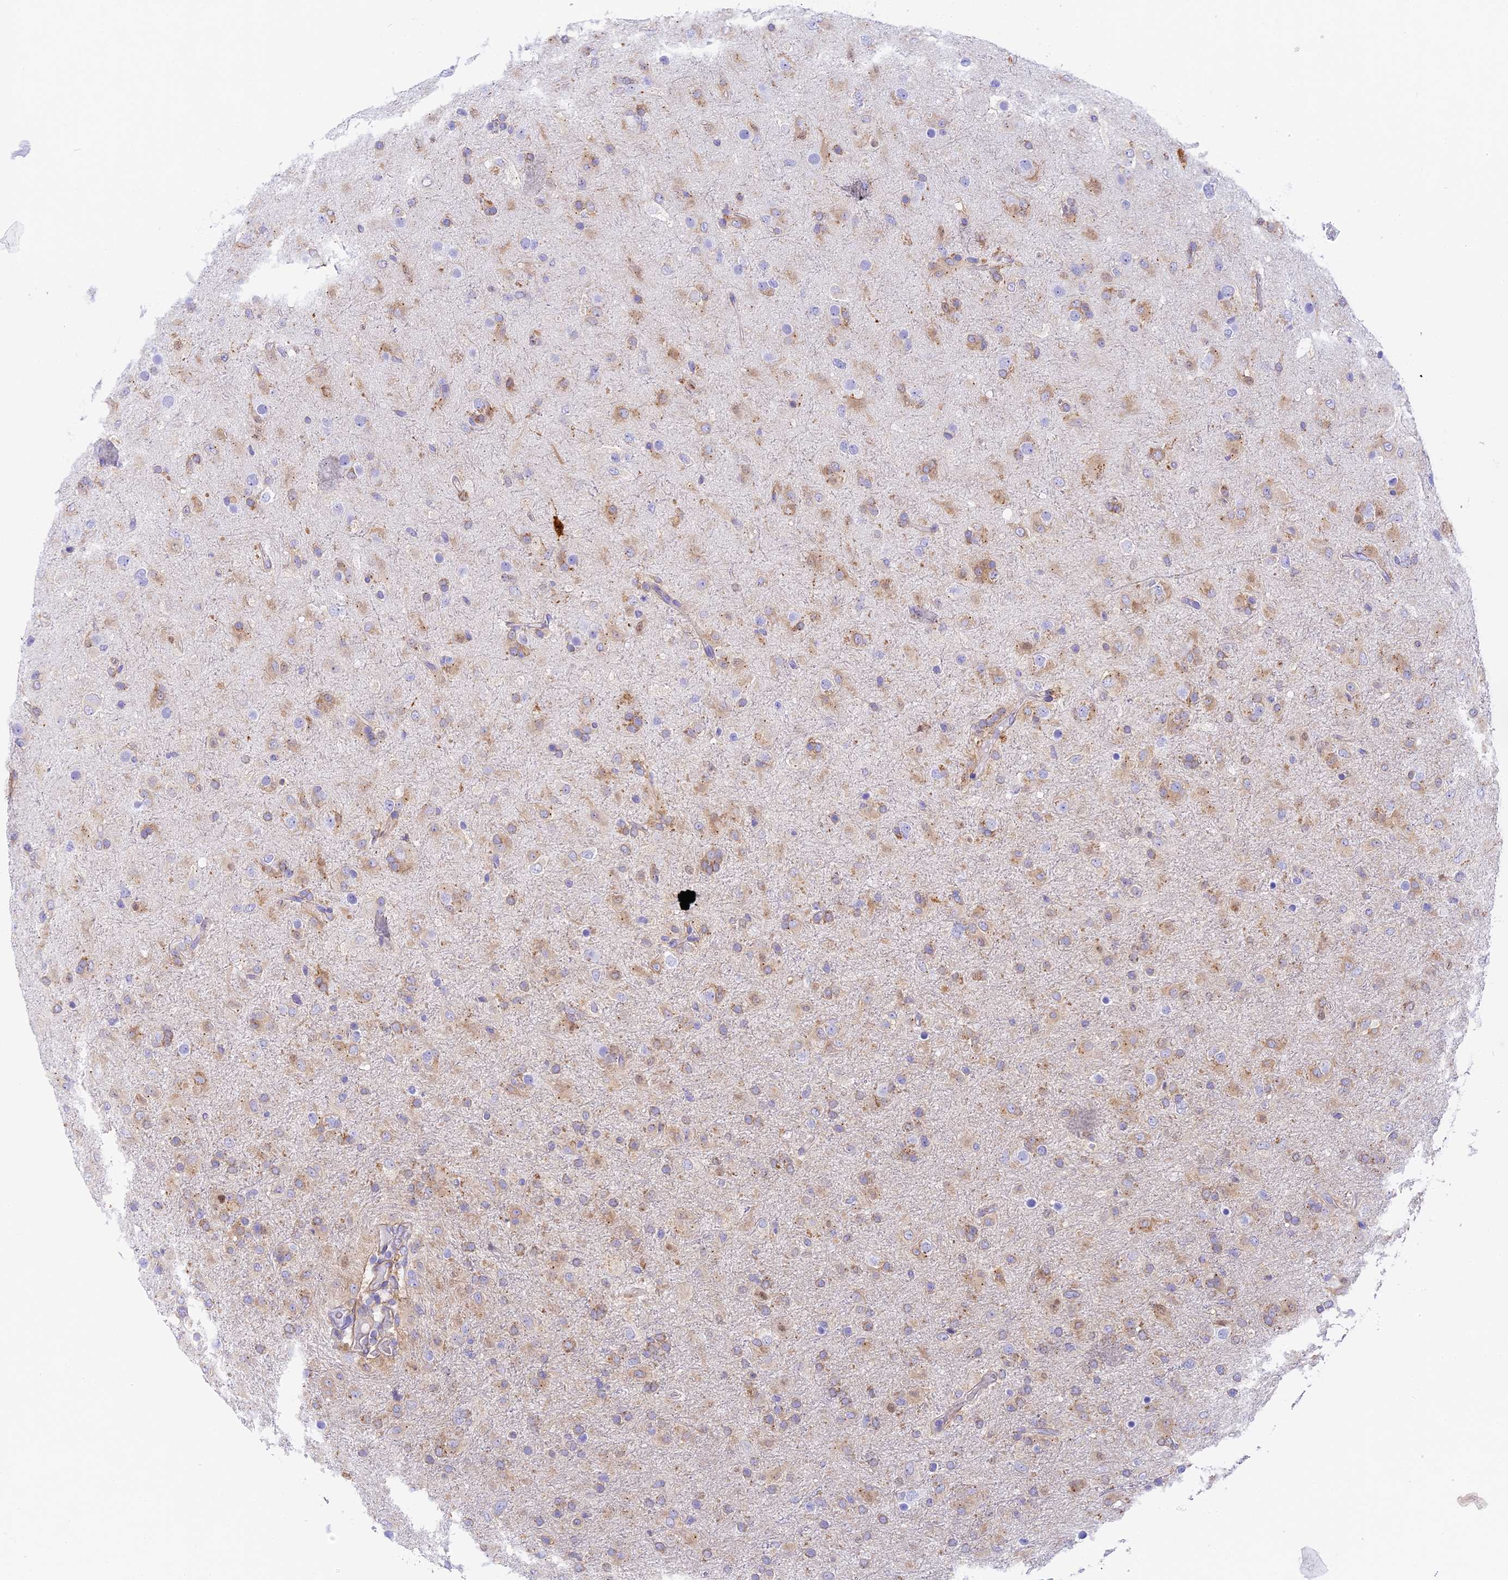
{"staining": {"intensity": "weak", "quantity": "25%-75%", "location": "cytoplasmic/membranous"}, "tissue": "glioma", "cell_type": "Tumor cells", "image_type": "cancer", "snomed": [{"axis": "morphology", "description": "Glioma, malignant, Low grade"}, {"axis": "topography", "description": "Brain"}], "caption": "Glioma tissue demonstrates weak cytoplasmic/membranous positivity in approximately 25%-75% of tumor cells, visualized by immunohistochemistry.", "gene": "HOMER3", "patient": {"sex": "male", "age": 65}}